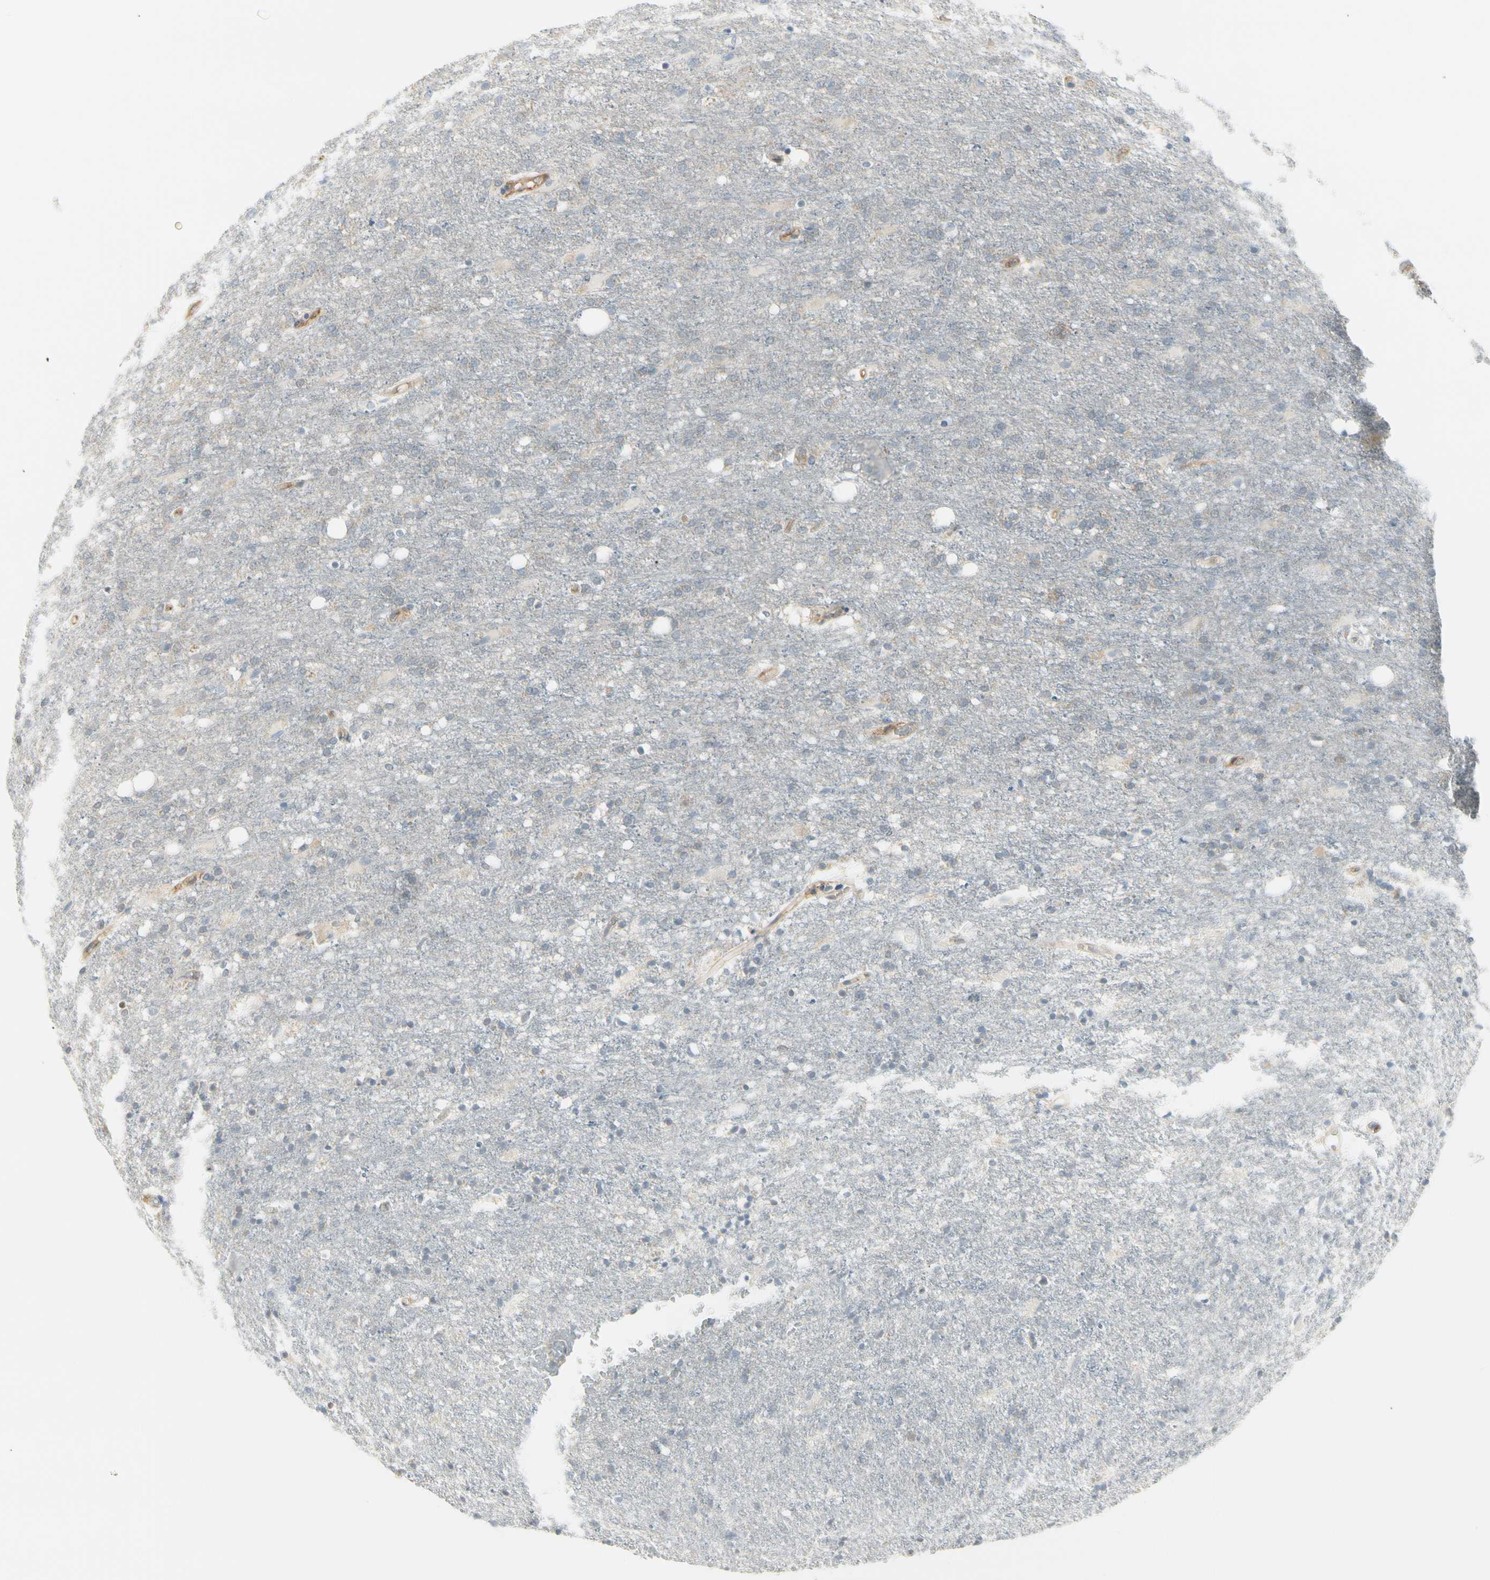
{"staining": {"intensity": "negative", "quantity": "none", "location": "none"}, "tissue": "glioma", "cell_type": "Tumor cells", "image_type": "cancer", "snomed": [{"axis": "morphology", "description": "Normal tissue, NOS"}, {"axis": "morphology", "description": "Glioma, malignant, High grade"}, {"axis": "topography", "description": "Cerebral cortex"}], "caption": "A micrograph of malignant high-grade glioma stained for a protein exhibits no brown staining in tumor cells.", "gene": "AGFG1", "patient": {"sex": "male", "age": 77}}